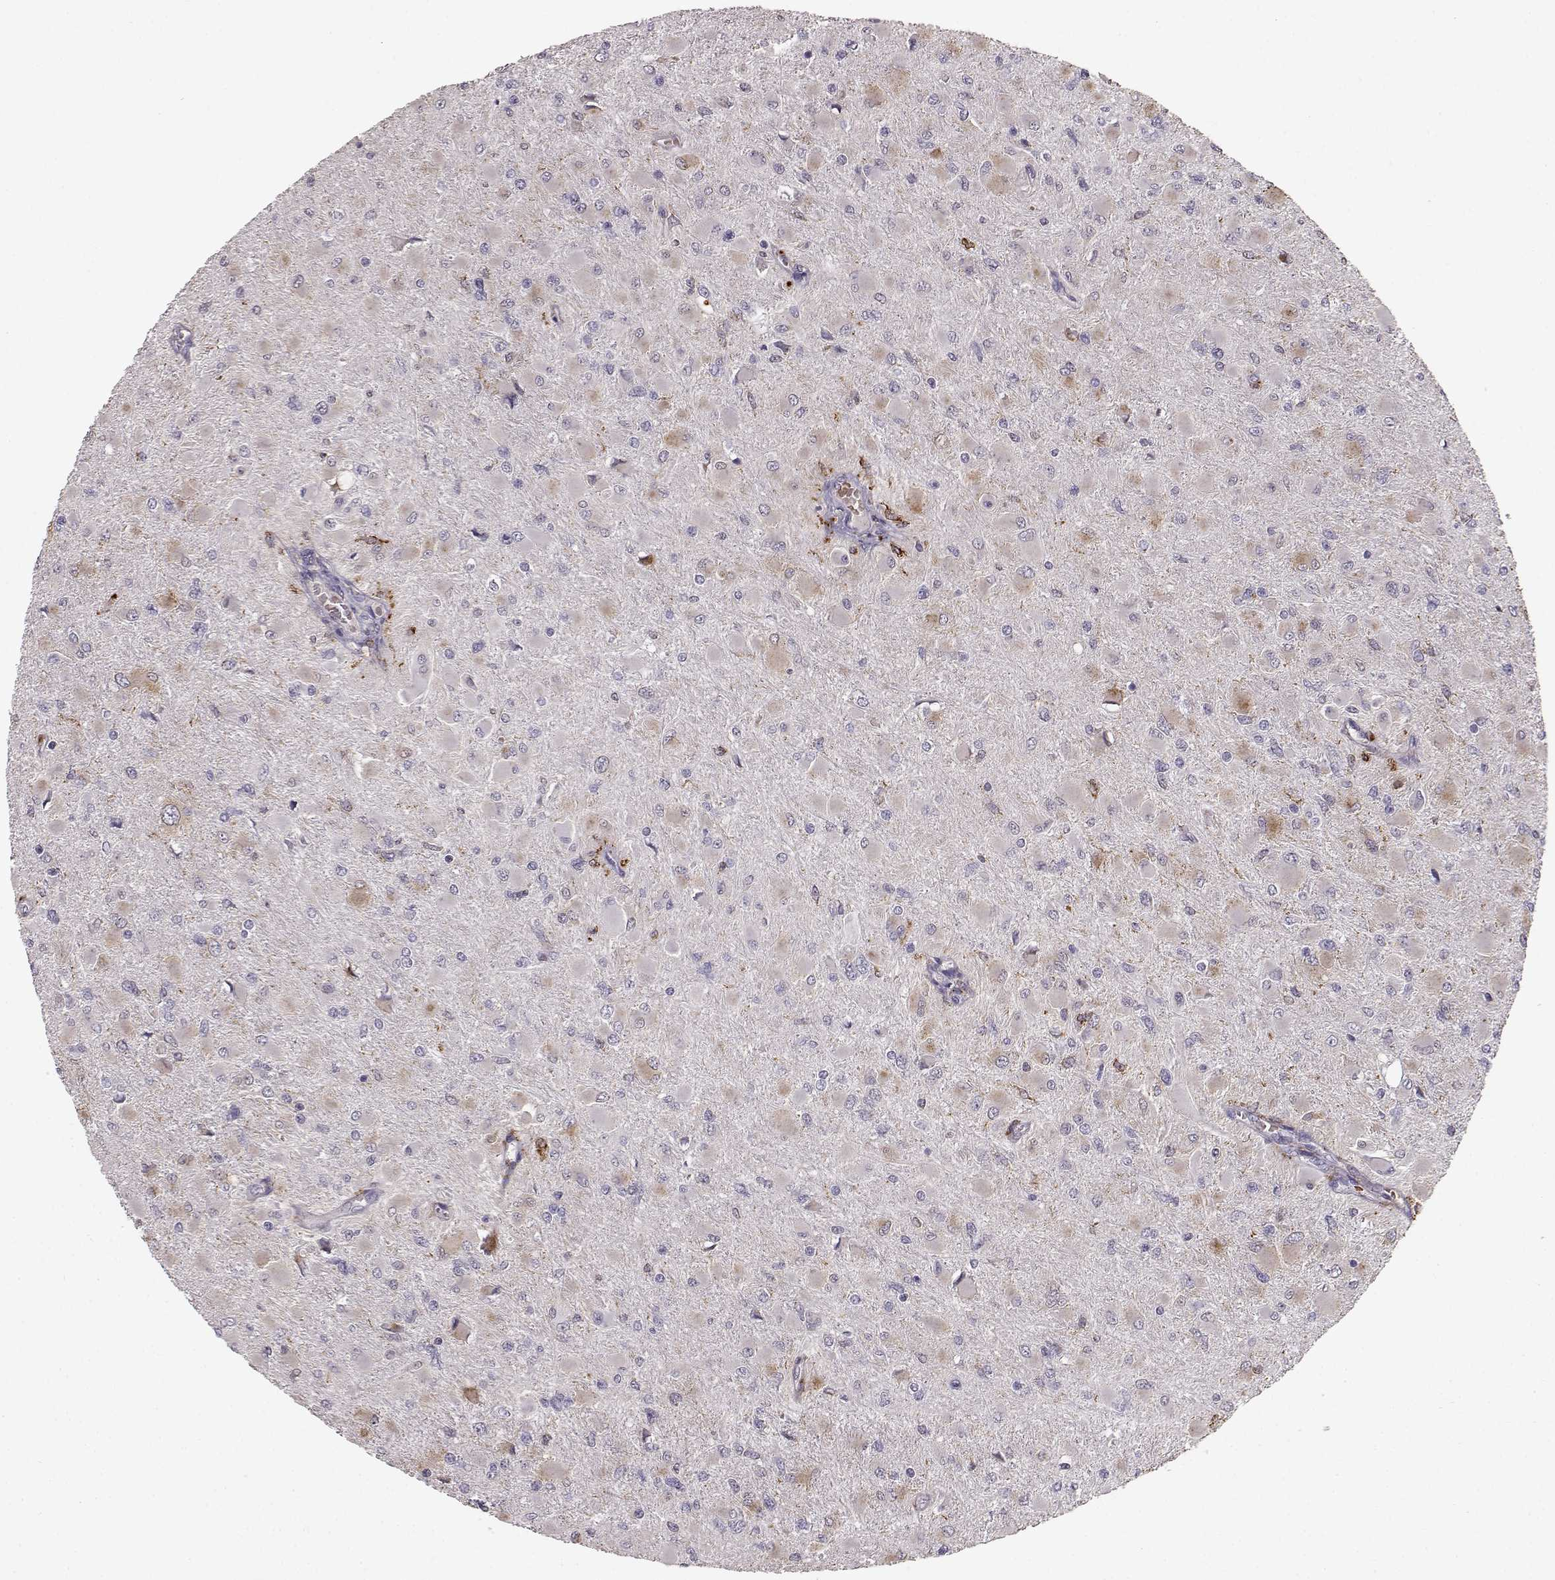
{"staining": {"intensity": "weak", "quantity": "<25%", "location": "cytoplasmic/membranous"}, "tissue": "glioma", "cell_type": "Tumor cells", "image_type": "cancer", "snomed": [{"axis": "morphology", "description": "Glioma, malignant, High grade"}, {"axis": "topography", "description": "Cerebral cortex"}], "caption": "An immunohistochemistry photomicrograph of malignant glioma (high-grade) is shown. There is no staining in tumor cells of malignant glioma (high-grade).", "gene": "CCNF", "patient": {"sex": "female", "age": 36}}